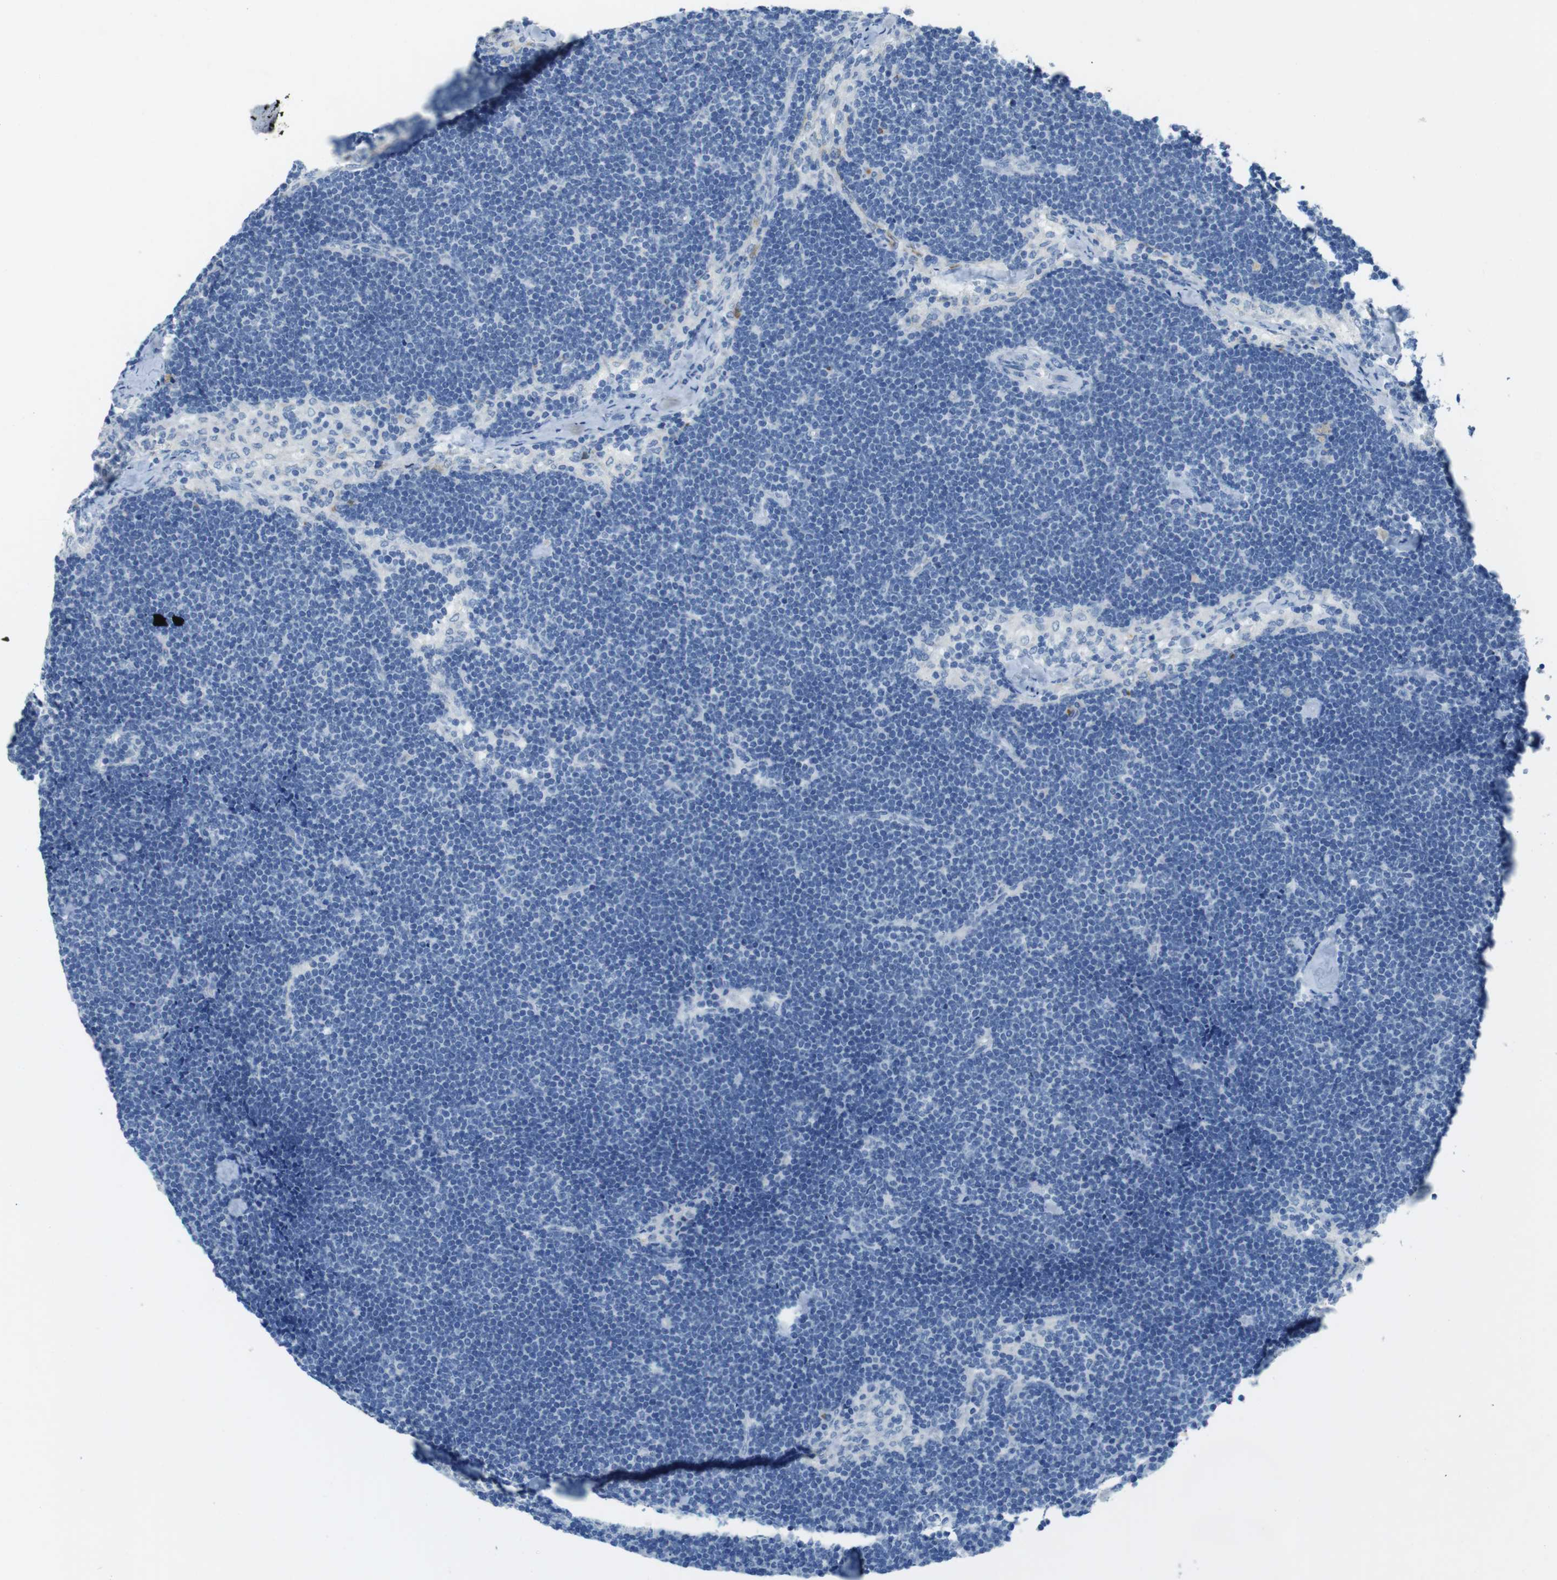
{"staining": {"intensity": "strong", "quantity": "<25%", "location": "cytoplasmic/membranous"}, "tissue": "lymph node", "cell_type": "Germinal center cells", "image_type": "normal", "snomed": [{"axis": "morphology", "description": "Normal tissue, NOS"}, {"axis": "topography", "description": "Lymph node"}], "caption": "Lymph node stained with a brown dye exhibits strong cytoplasmic/membranous positive positivity in about <25% of germinal center cells.", "gene": "CD320", "patient": {"sex": "male", "age": 63}}